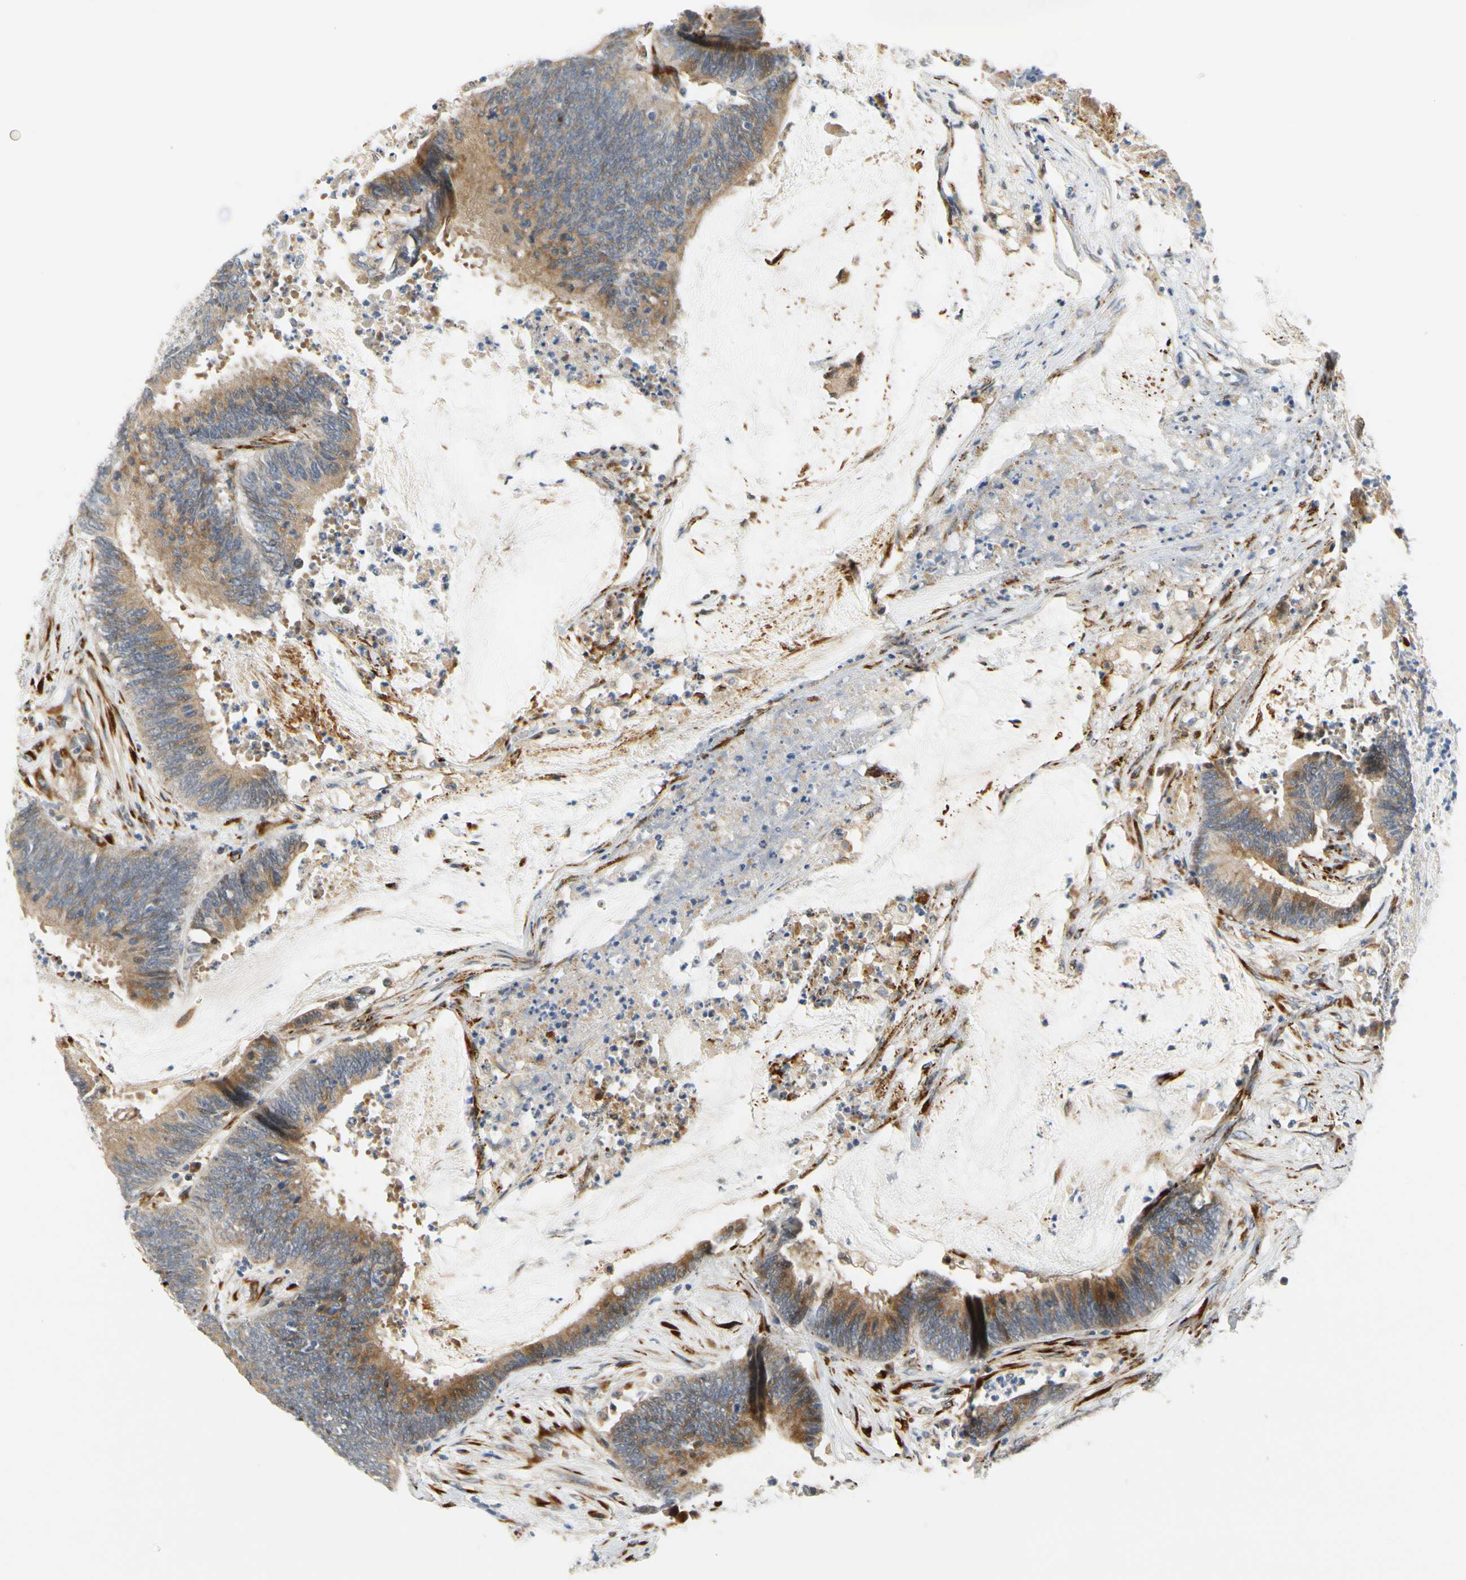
{"staining": {"intensity": "moderate", "quantity": "25%-75%", "location": "cytoplasmic/membranous"}, "tissue": "colorectal cancer", "cell_type": "Tumor cells", "image_type": "cancer", "snomed": [{"axis": "morphology", "description": "Adenocarcinoma, NOS"}, {"axis": "topography", "description": "Rectum"}], "caption": "A medium amount of moderate cytoplasmic/membranous positivity is present in about 25%-75% of tumor cells in adenocarcinoma (colorectal) tissue.", "gene": "ZNF236", "patient": {"sex": "female", "age": 66}}